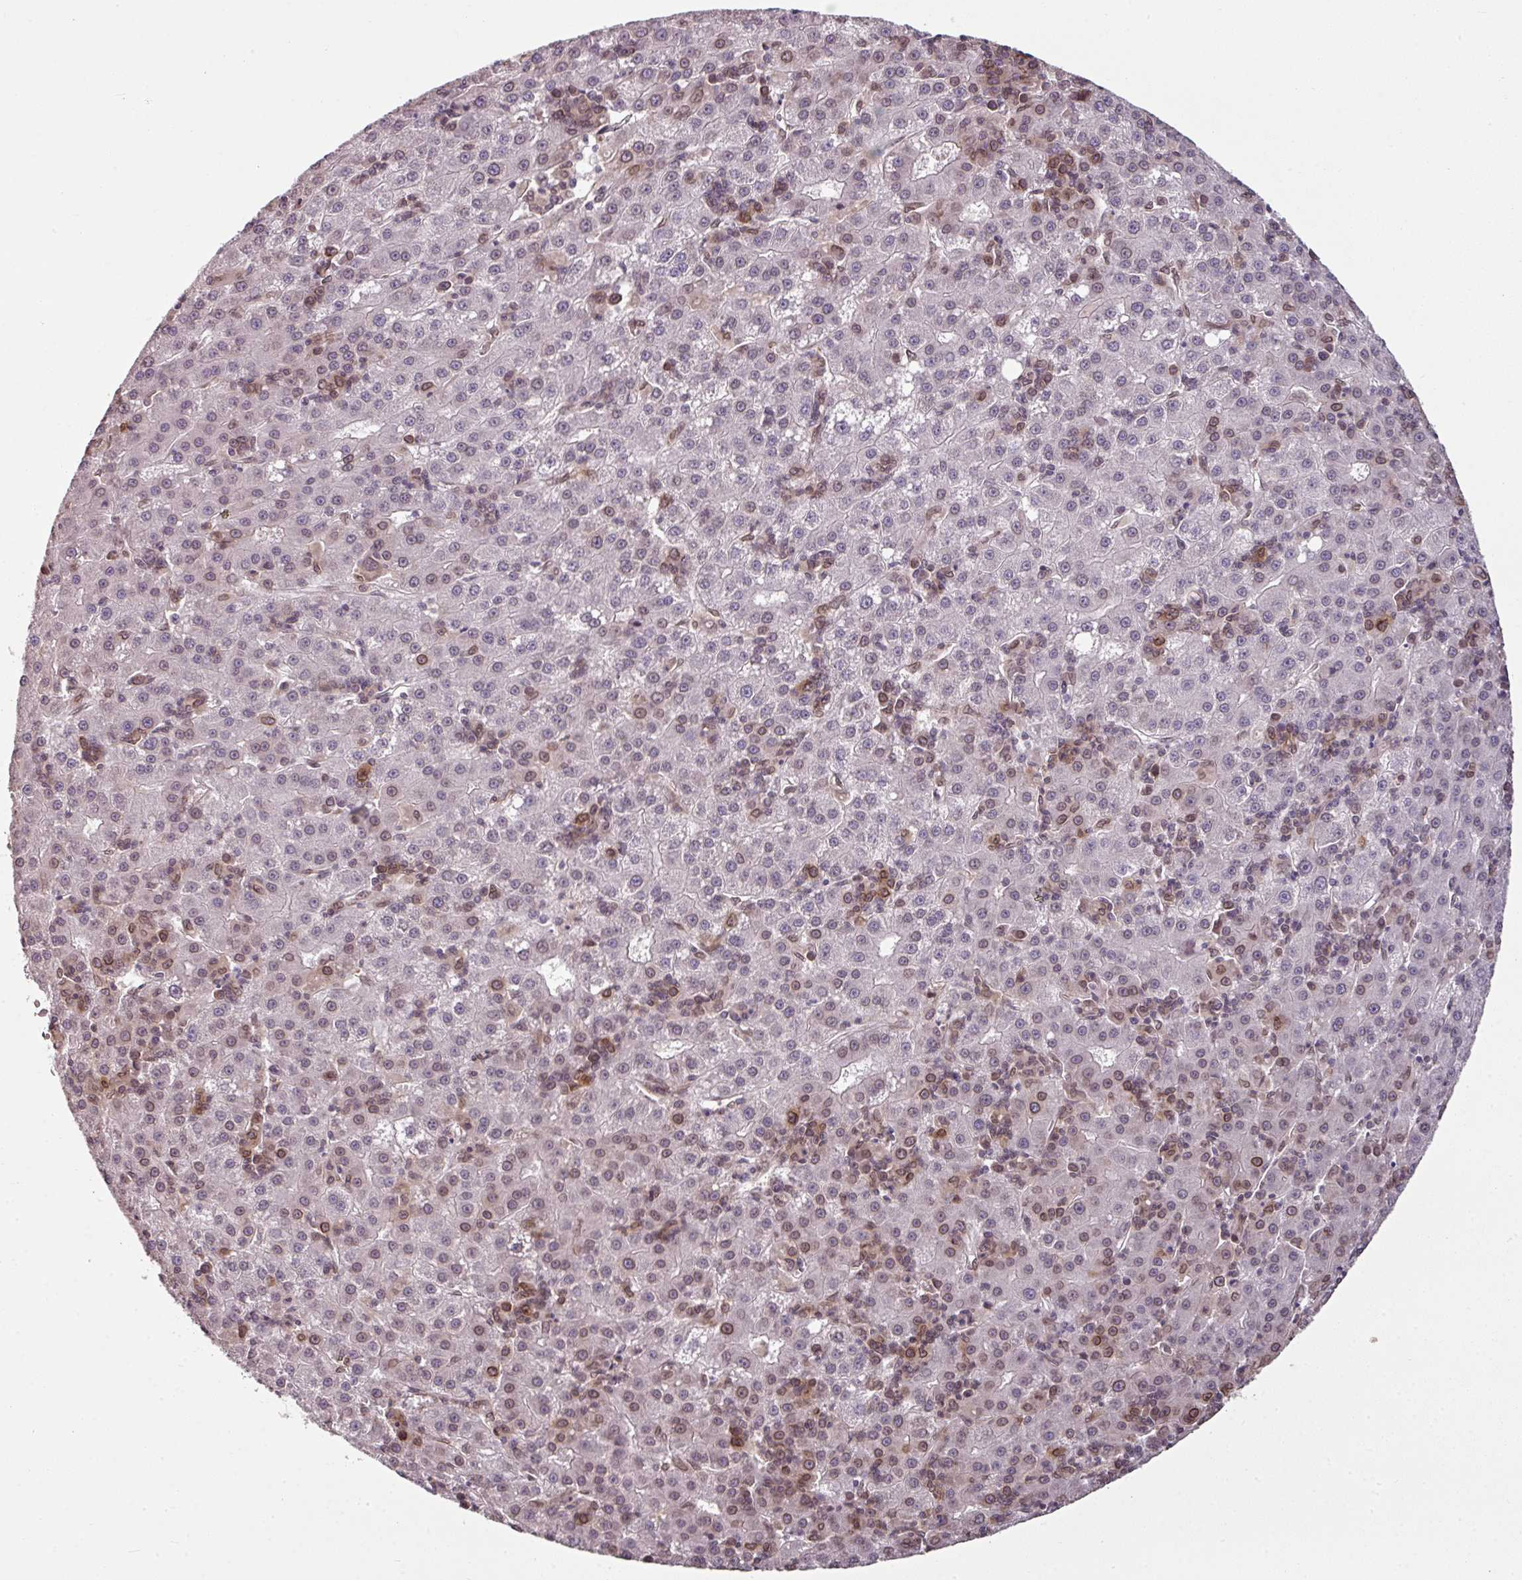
{"staining": {"intensity": "moderate", "quantity": "25%-75%", "location": "cytoplasmic/membranous,nuclear"}, "tissue": "liver cancer", "cell_type": "Tumor cells", "image_type": "cancer", "snomed": [{"axis": "morphology", "description": "Carcinoma, Hepatocellular, NOS"}, {"axis": "topography", "description": "Liver"}], "caption": "High-magnification brightfield microscopy of liver cancer stained with DAB (brown) and counterstained with hematoxylin (blue). tumor cells exhibit moderate cytoplasmic/membranous and nuclear expression is seen in about25%-75% of cells. (Stains: DAB in brown, nuclei in blue, Microscopy: brightfield microscopy at high magnification).", "gene": "RANGAP1", "patient": {"sex": "male", "age": 76}}